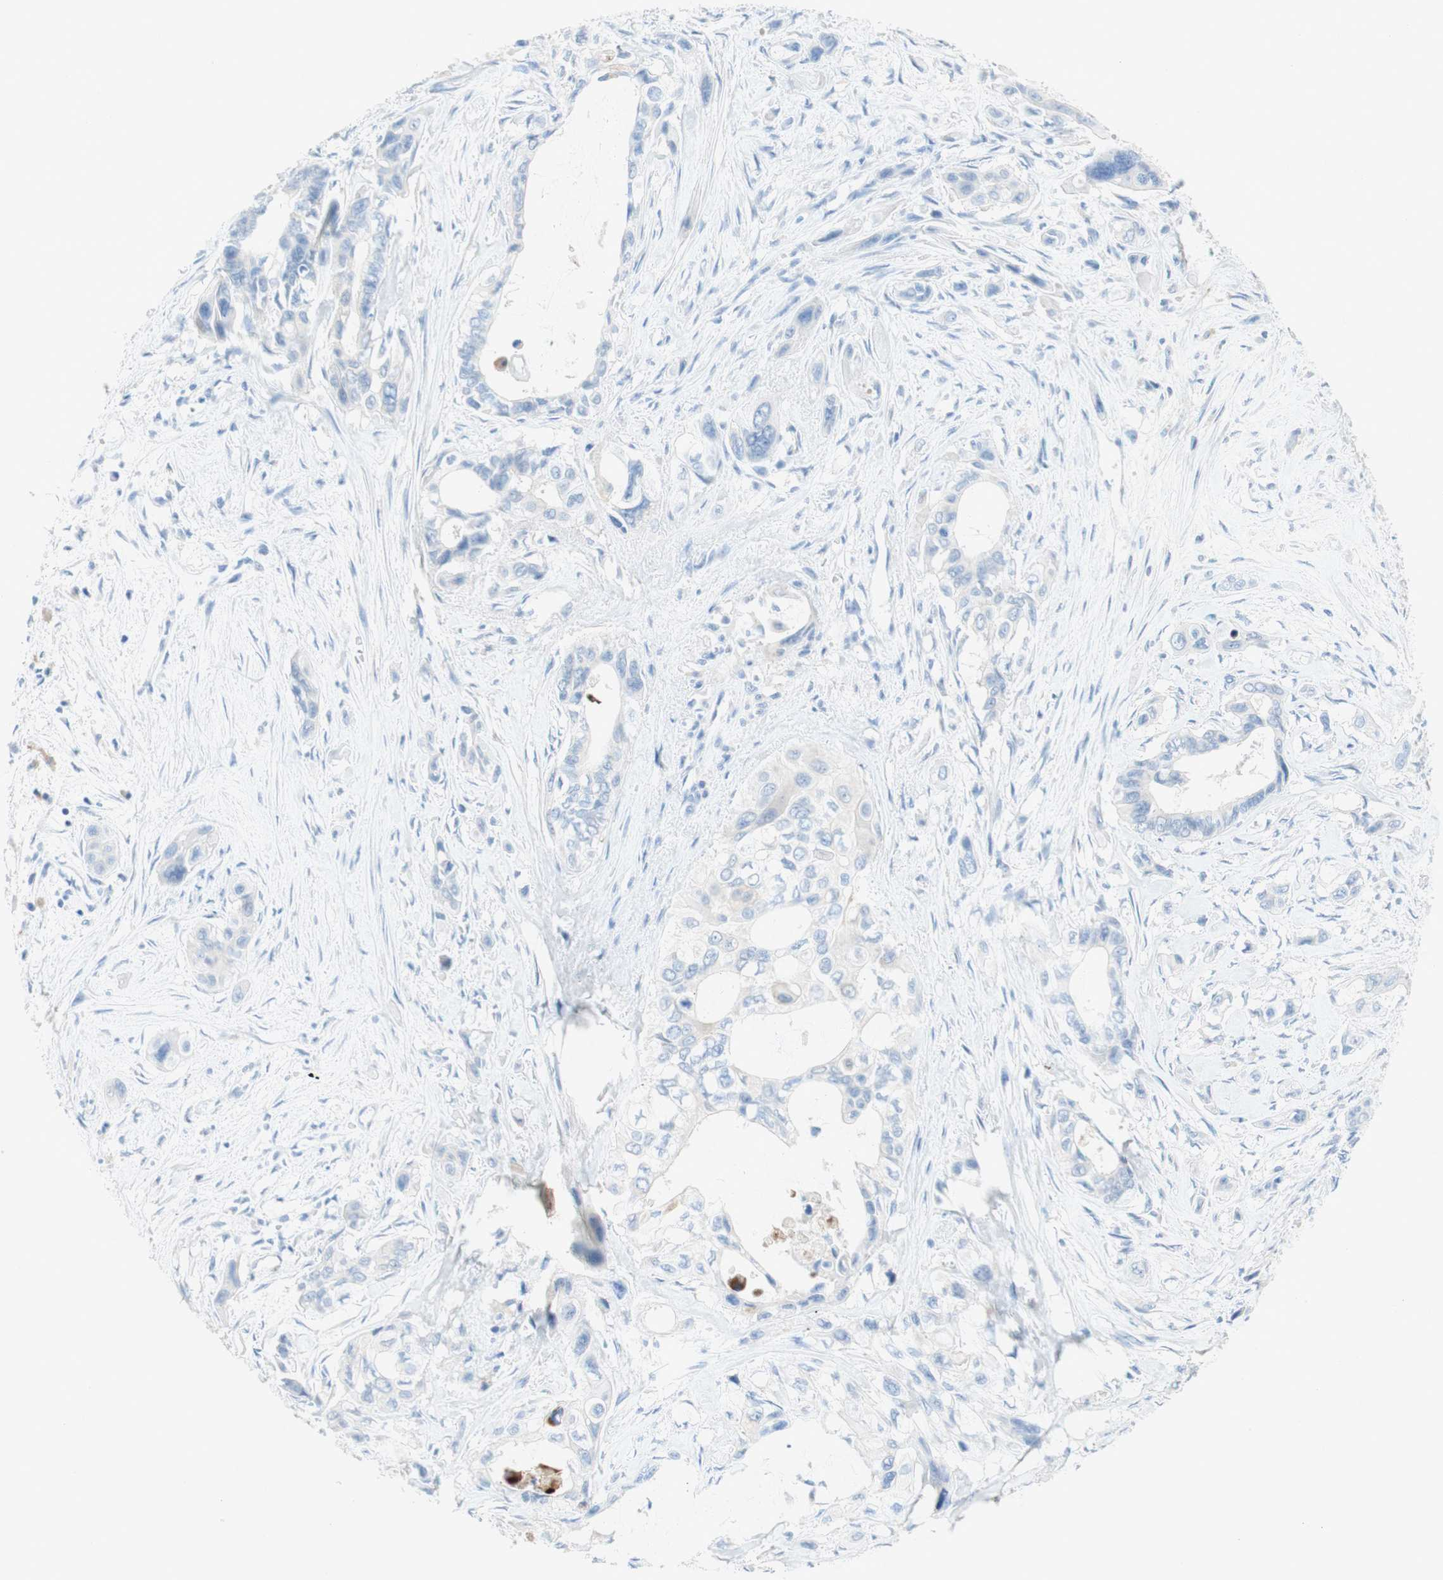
{"staining": {"intensity": "negative", "quantity": "none", "location": "none"}, "tissue": "pancreatic cancer", "cell_type": "Tumor cells", "image_type": "cancer", "snomed": [{"axis": "morphology", "description": "Adenocarcinoma, NOS"}, {"axis": "topography", "description": "Pancreas"}], "caption": "Tumor cells show no significant protein expression in pancreatic cancer (adenocarcinoma).", "gene": "POLR2J3", "patient": {"sex": "male", "age": 73}}